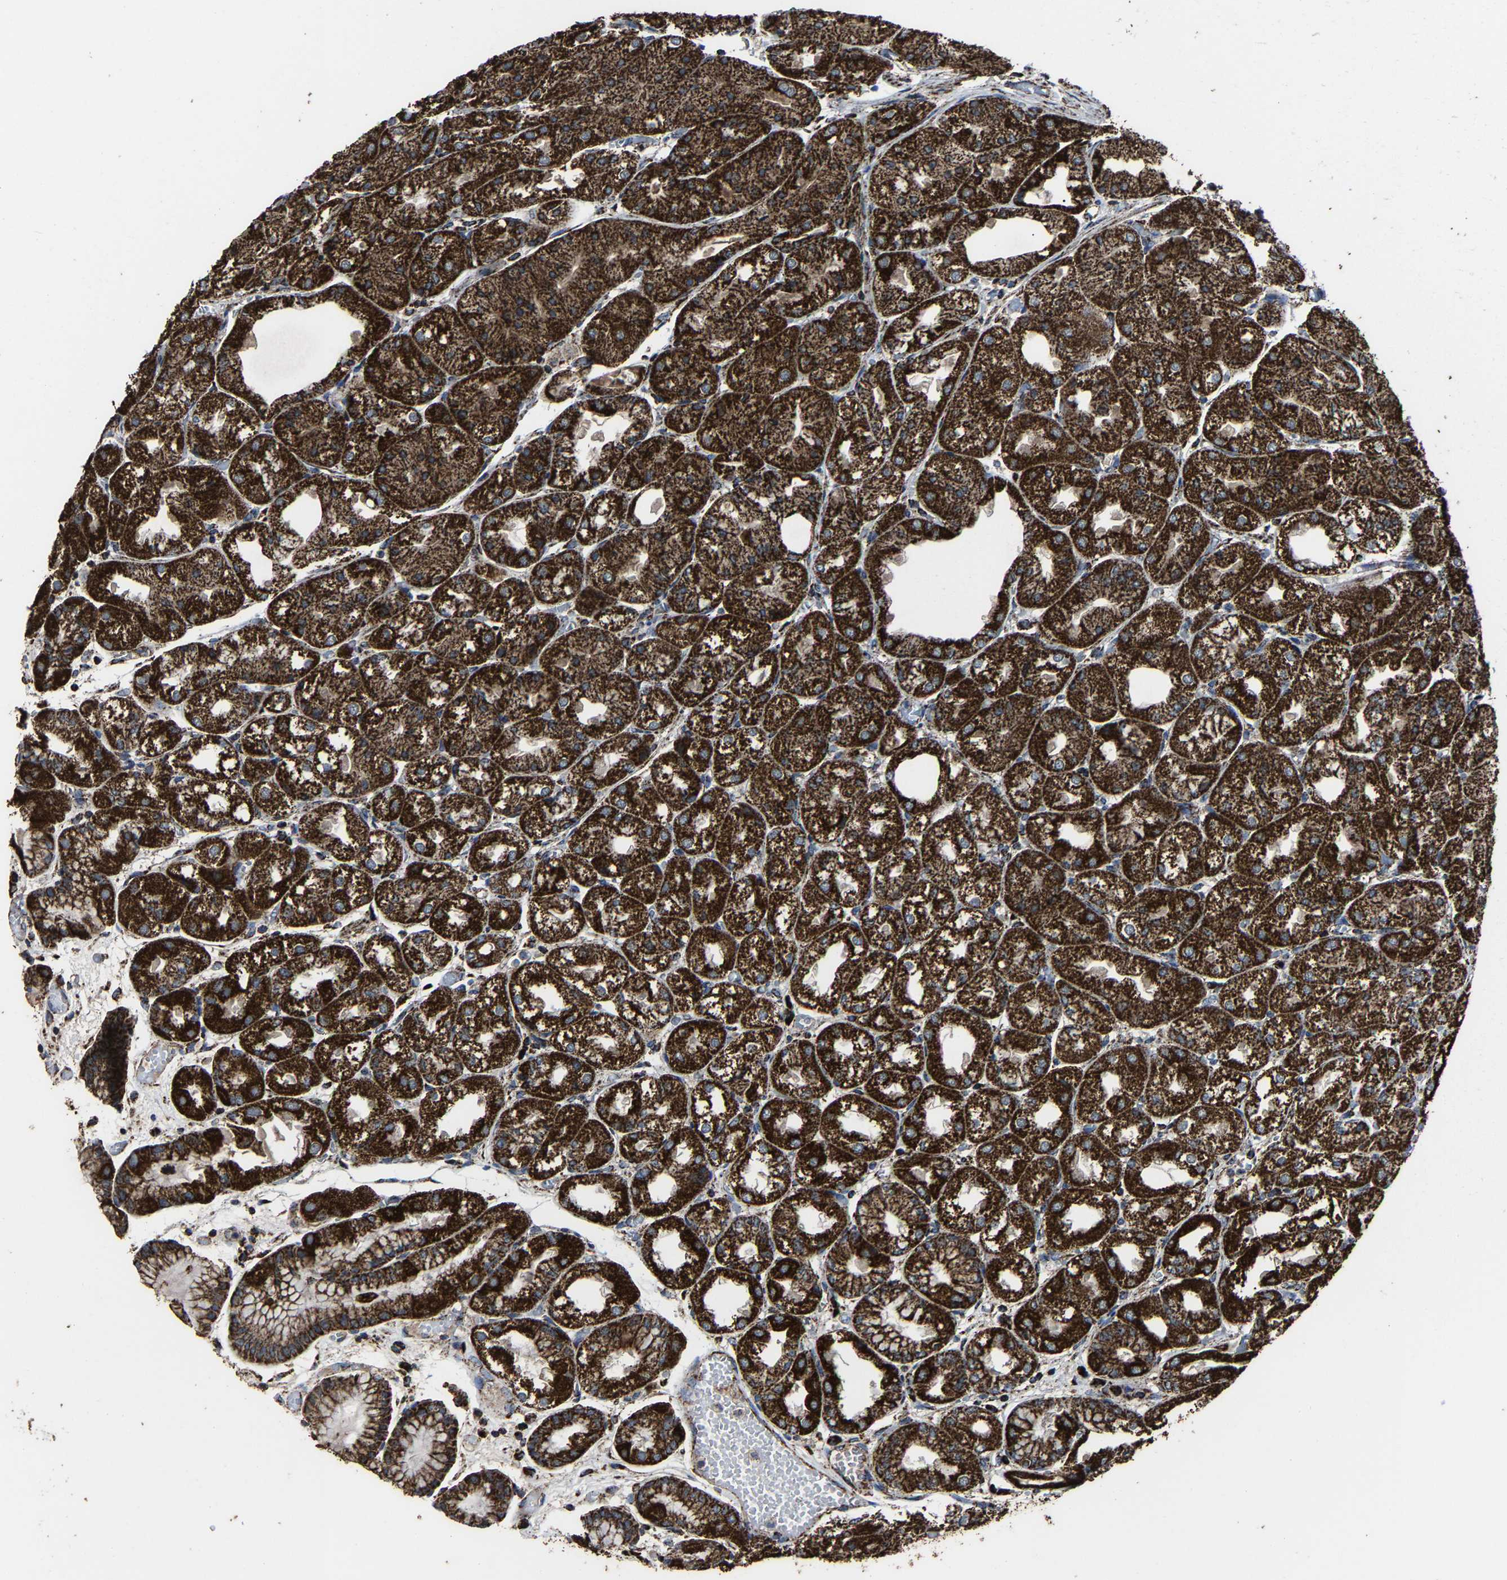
{"staining": {"intensity": "strong", "quantity": ">75%", "location": "cytoplasmic/membranous"}, "tissue": "stomach", "cell_type": "Glandular cells", "image_type": "normal", "snomed": [{"axis": "morphology", "description": "Normal tissue, NOS"}, {"axis": "topography", "description": "Stomach, upper"}], "caption": "Immunohistochemical staining of benign stomach shows high levels of strong cytoplasmic/membranous expression in about >75% of glandular cells. (Brightfield microscopy of DAB IHC at high magnification).", "gene": "NDUFV3", "patient": {"sex": "male", "age": 72}}